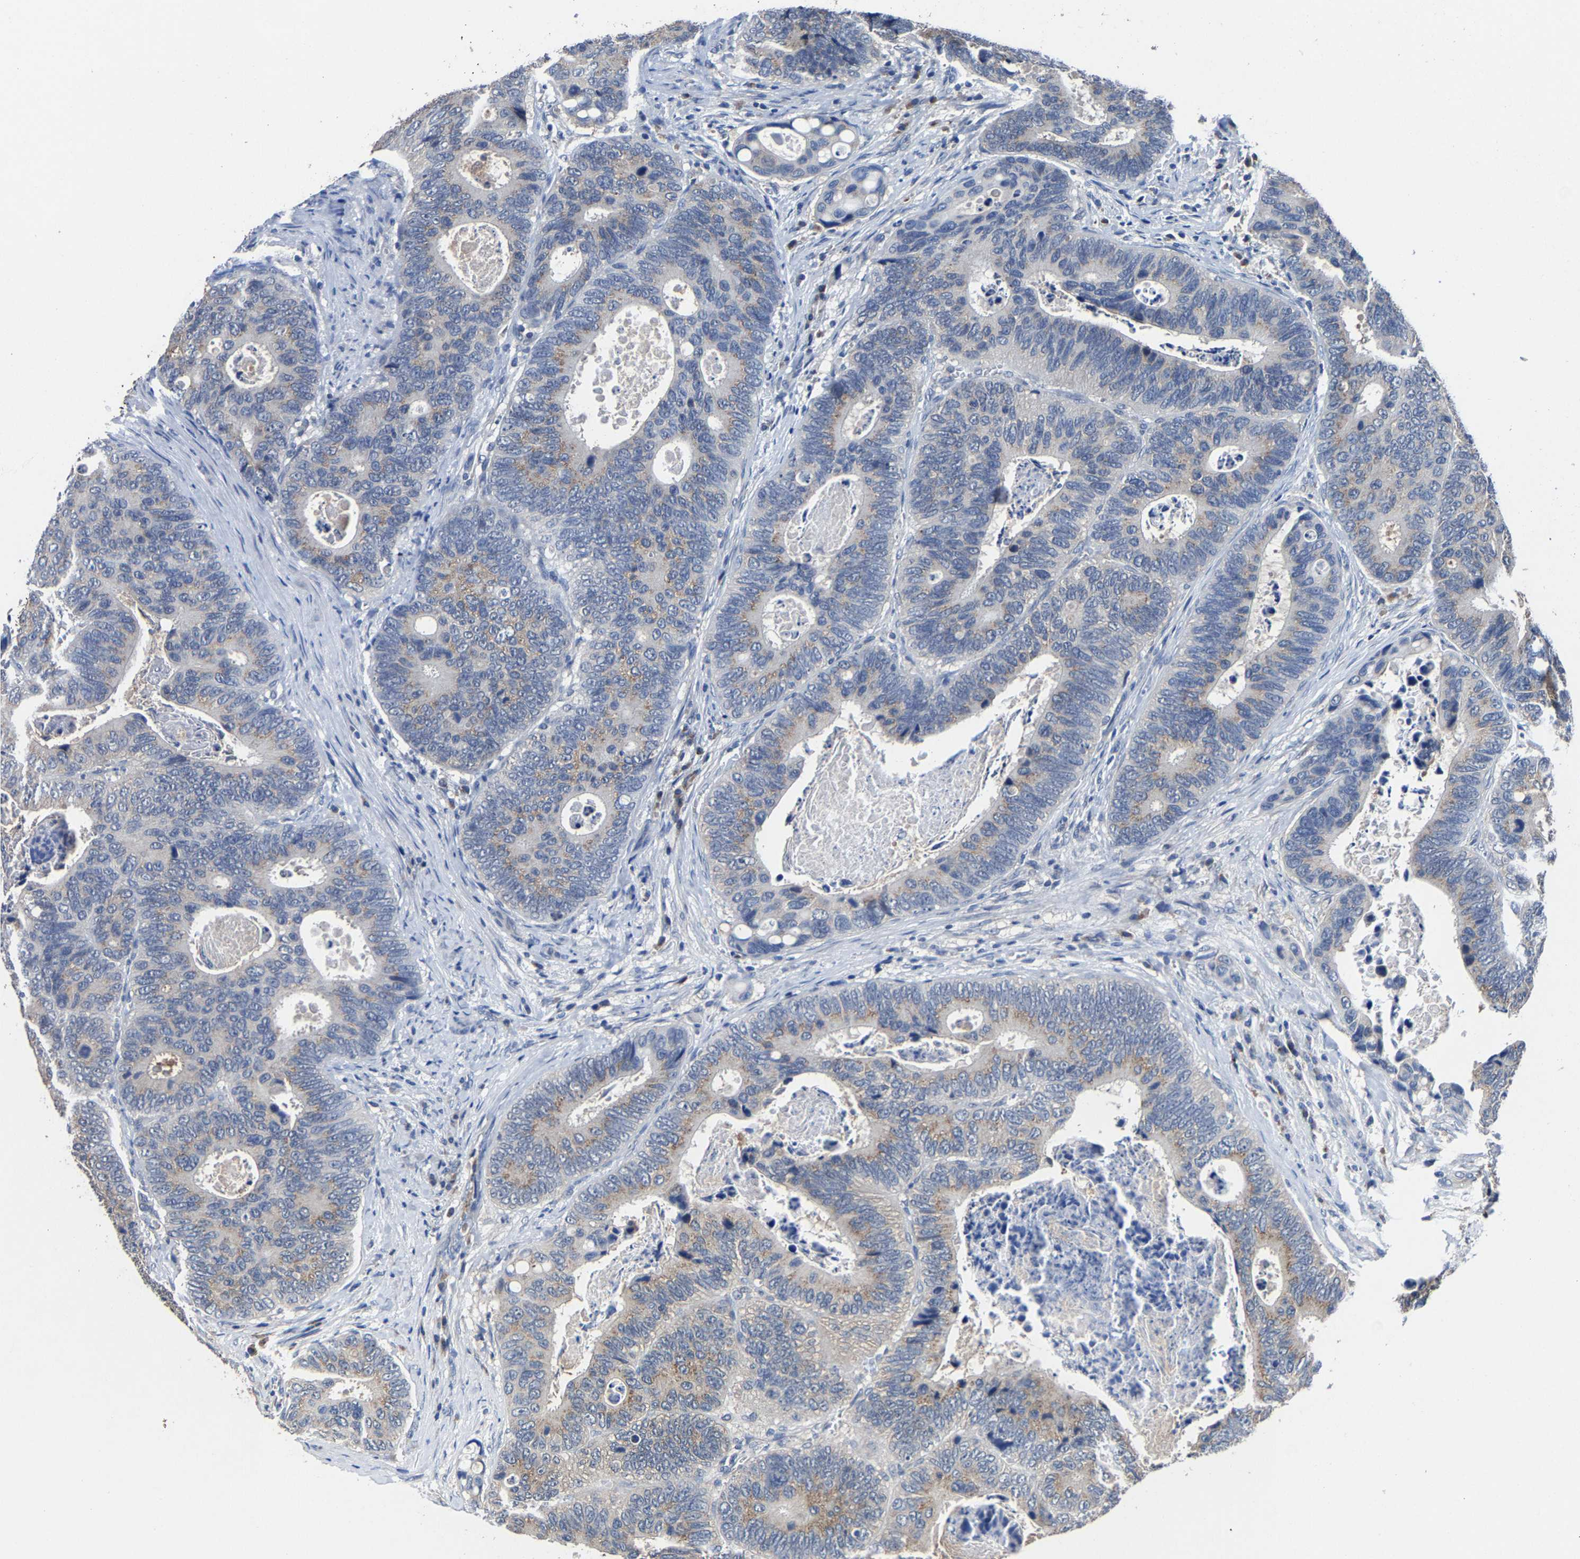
{"staining": {"intensity": "moderate", "quantity": "25%-75%", "location": "cytoplasmic/membranous"}, "tissue": "colorectal cancer", "cell_type": "Tumor cells", "image_type": "cancer", "snomed": [{"axis": "morphology", "description": "Inflammation, NOS"}, {"axis": "morphology", "description": "Adenocarcinoma, NOS"}, {"axis": "topography", "description": "Colon"}], "caption": "Protein staining of colorectal cancer (adenocarcinoma) tissue reveals moderate cytoplasmic/membranous staining in about 25%-75% of tumor cells.", "gene": "EBAG9", "patient": {"sex": "male", "age": 72}}